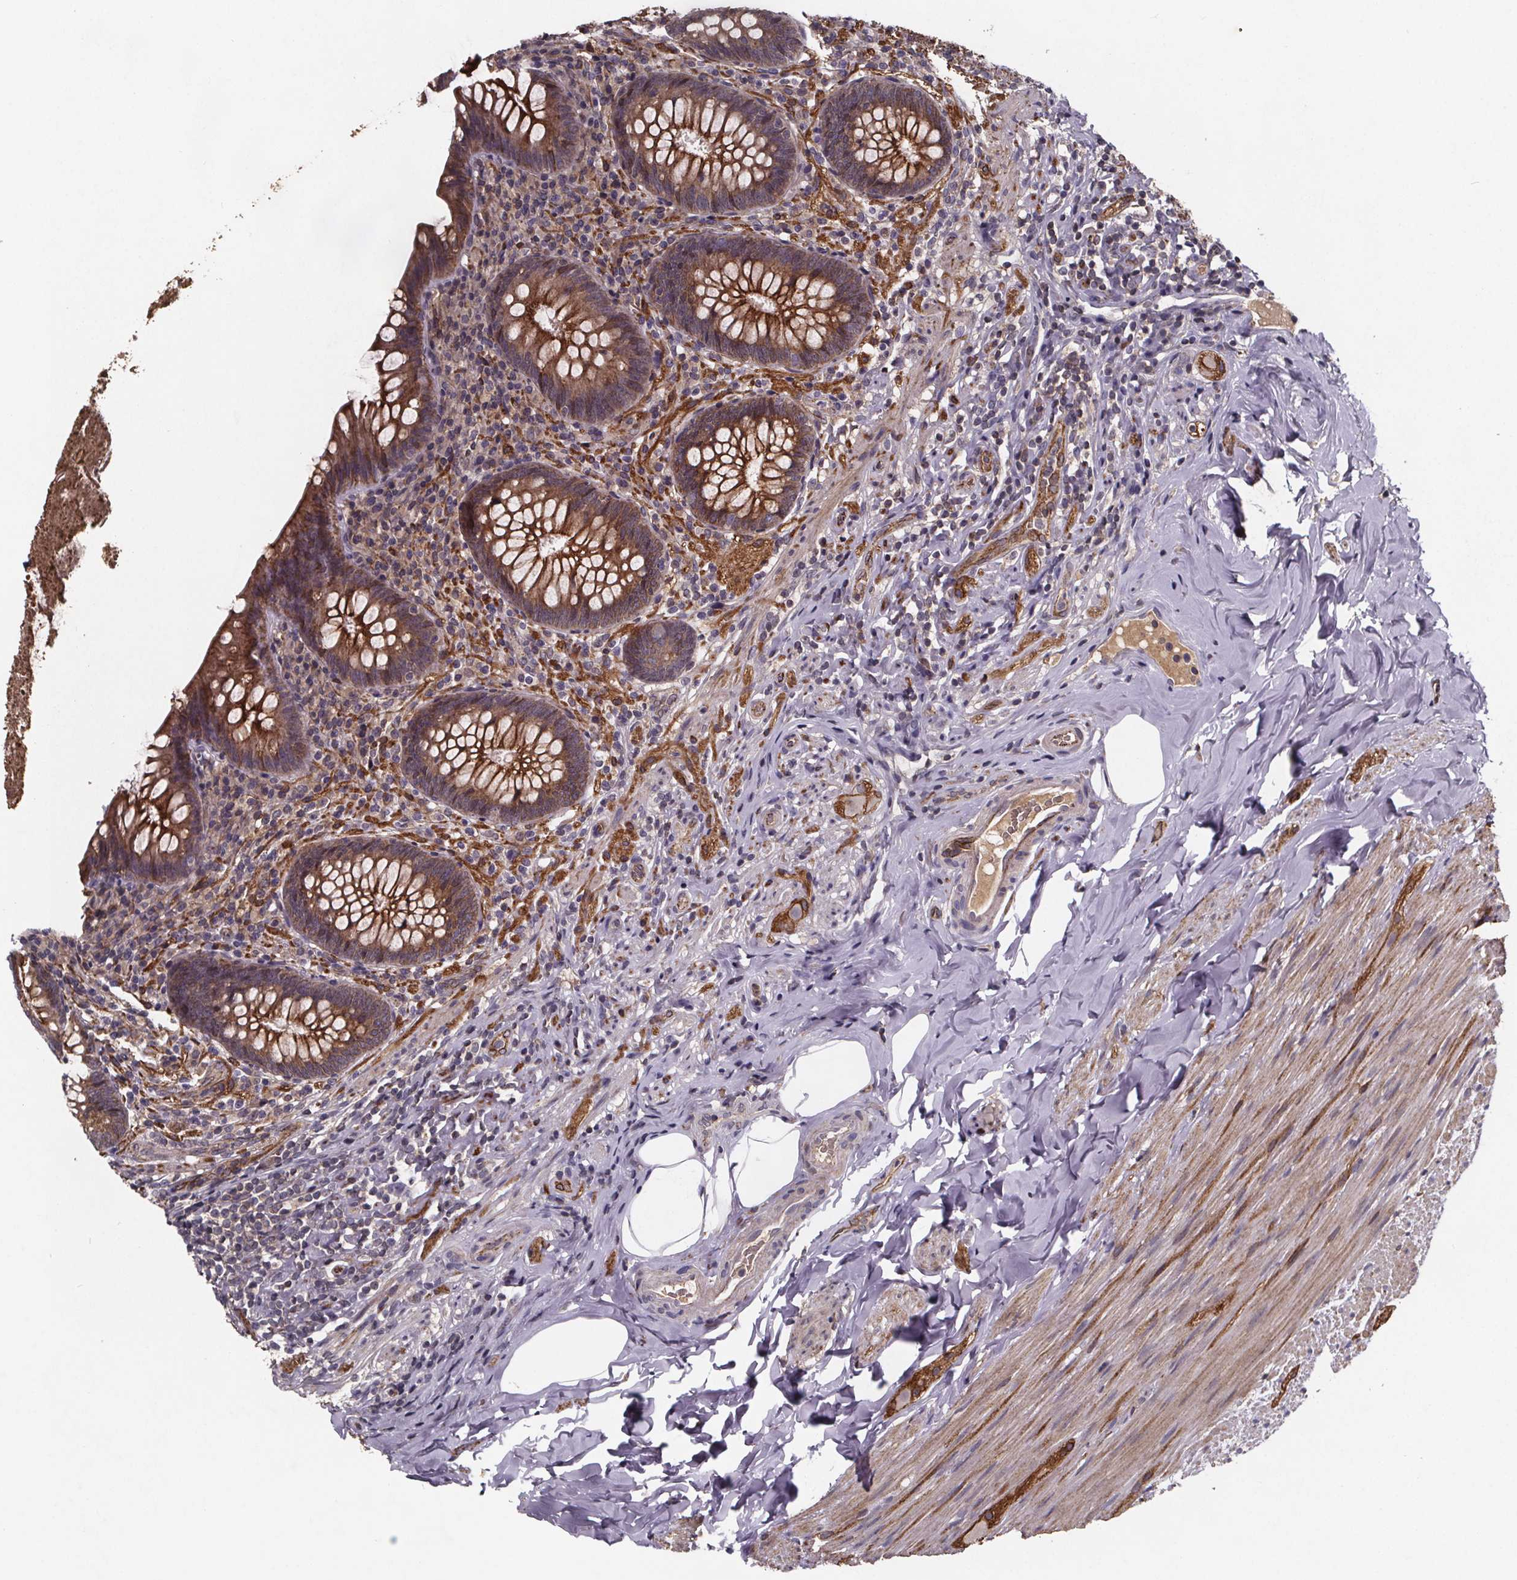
{"staining": {"intensity": "moderate", "quantity": ">75%", "location": "cytoplasmic/membranous"}, "tissue": "appendix", "cell_type": "Glandular cells", "image_type": "normal", "snomed": [{"axis": "morphology", "description": "Normal tissue, NOS"}, {"axis": "topography", "description": "Appendix"}], "caption": "Immunohistochemistry (IHC) image of normal human appendix stained for a protein (brown), which shows medium levels of moderate cytoplasmic/membranous expression in approximately >75% of glandular cells.", "gene": "FASTKD3", "patient": {"sex": "male", "age": 47}}